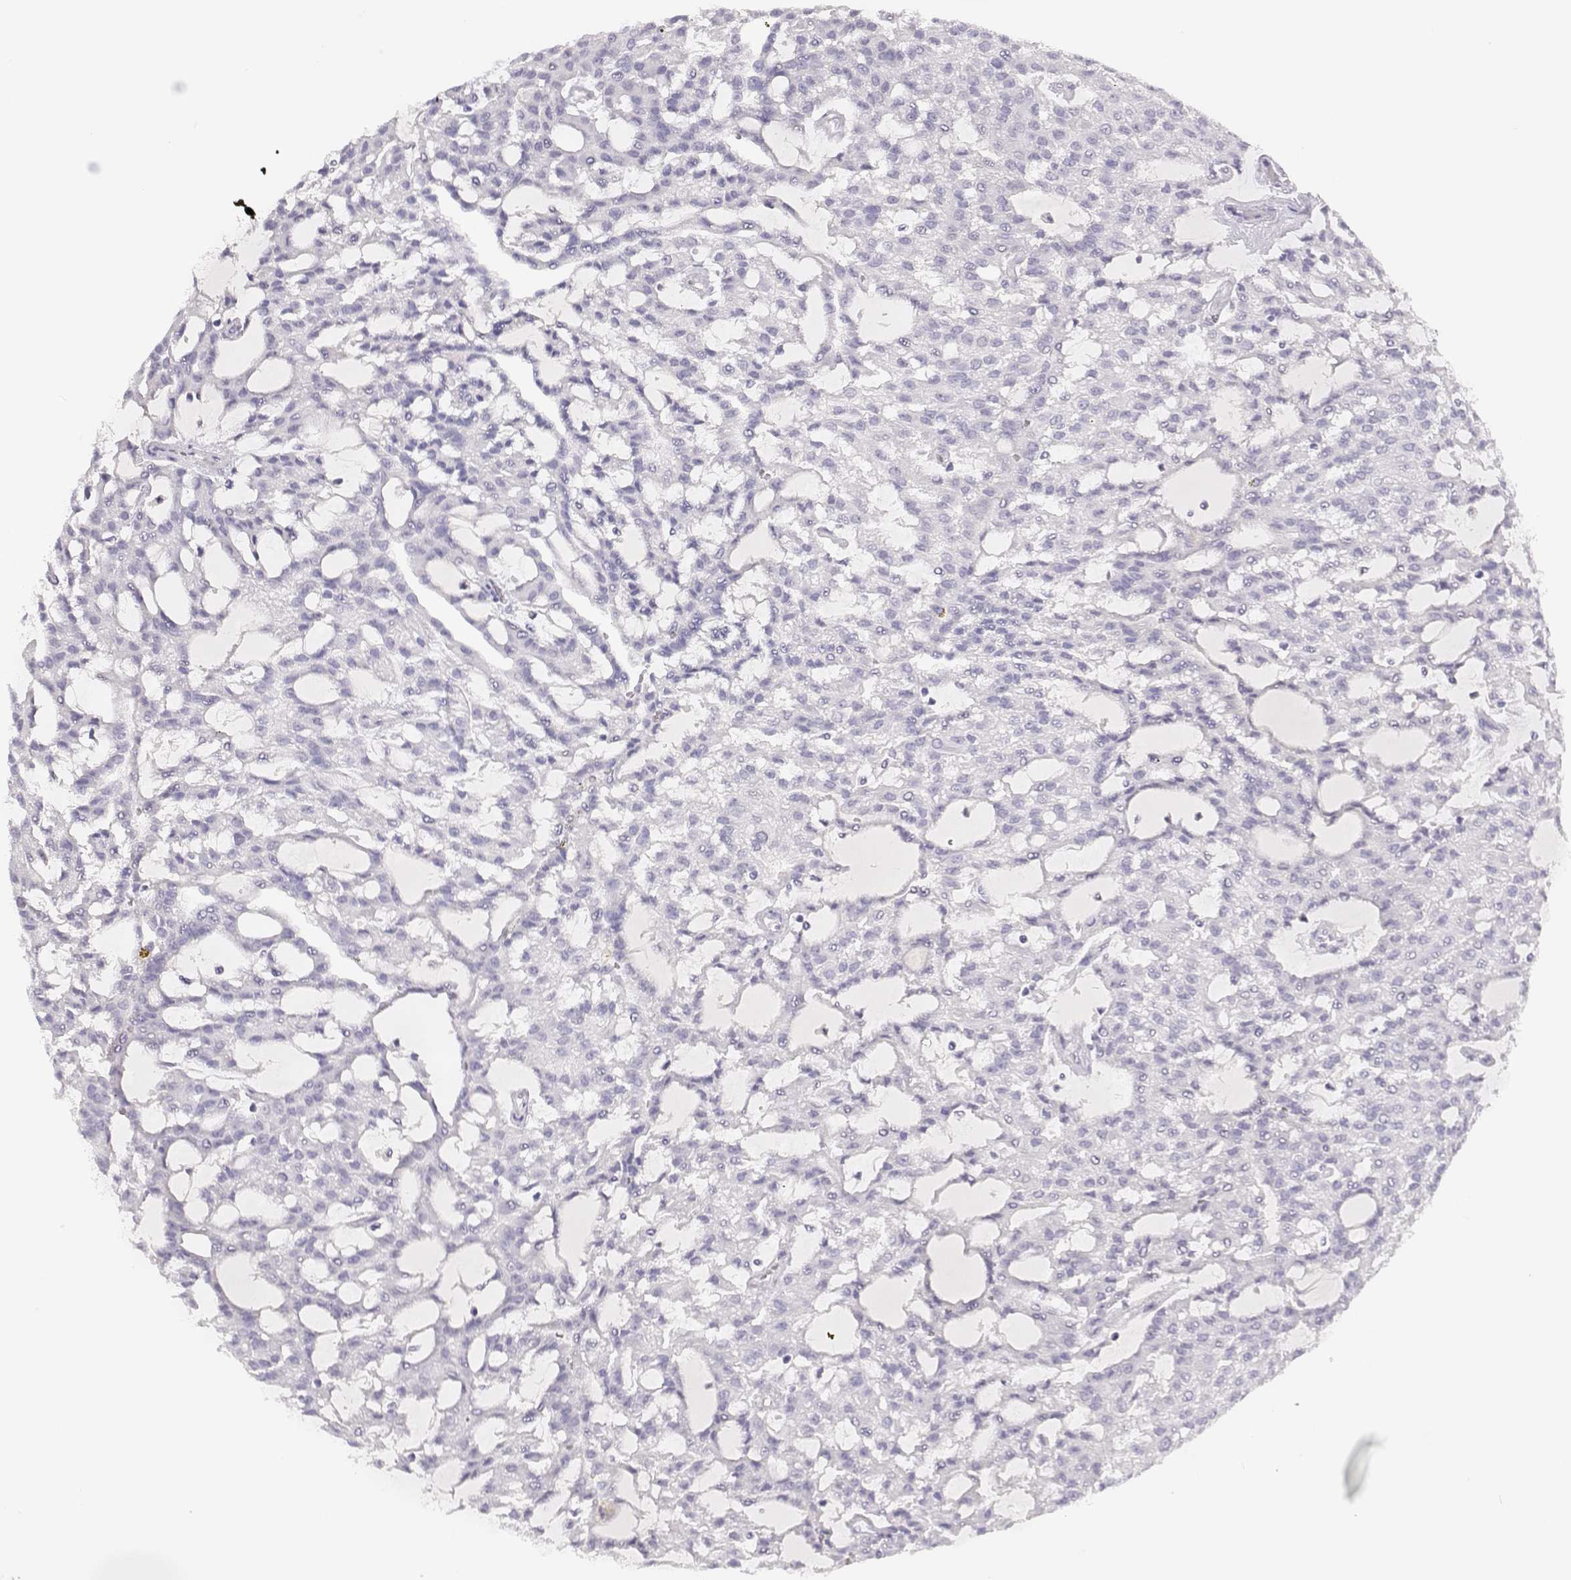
{"staining": {"intensity": "negative", "quantity": "none", "location": "none"}, "tissue": "renal cancer", "cell_type": "Tumor cells", "image_type": "cancer", "snomed": [{"axis": "morphology", "description": "Adenocarcinoma, NOS"}, {"axis": "topography", "description": "Kidney"}], "caption": "Micrograph shows no protein positivity in tumor cells of adenocarcinoma (renal) tissue. Brightfield microscopy of immunohistochemistry (IHC) stained with DAB (brown) and hematoxylin (blue), captured at high magnification.", "gene": "OPN5", "patient": {"sex": "male", "age": 63}}